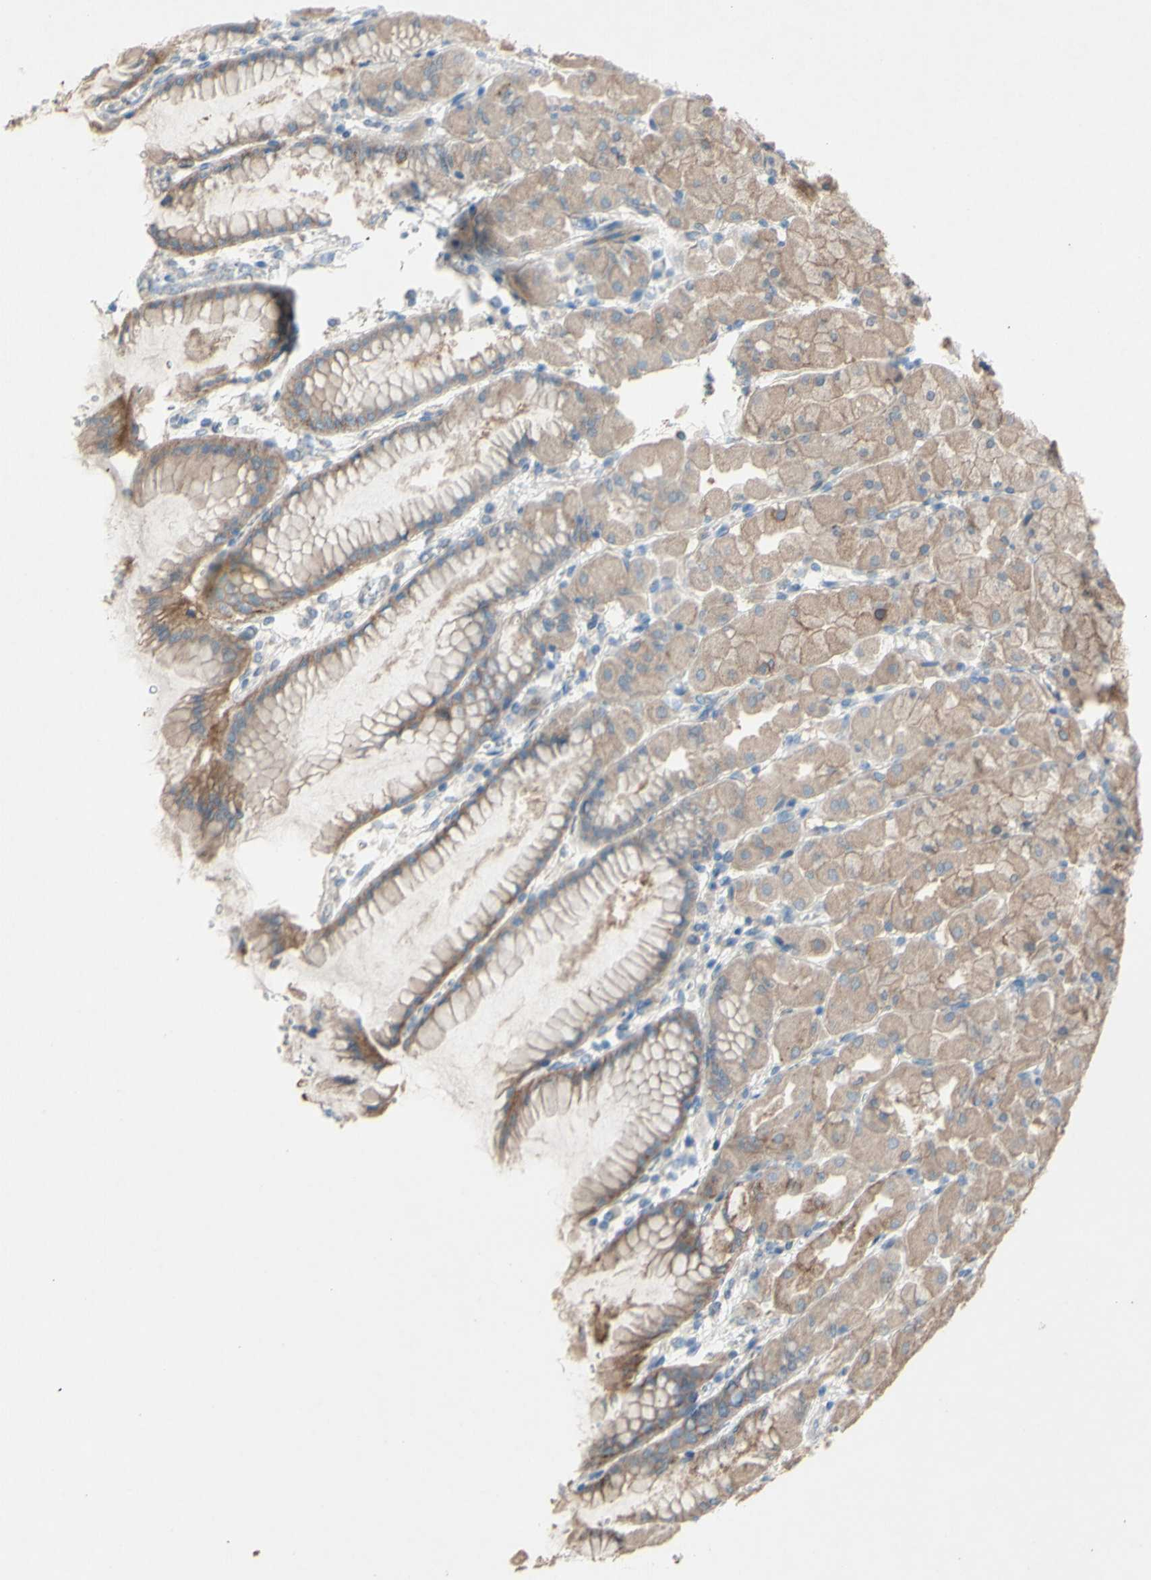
{"staining": {"intensity": "moderate", "quantity": ">75%", "location": "cytoplasmic/membranous"}, "tissue": "stomach", "cell_type": "Glandular cells", "image_type": "normal", "snomed": [{"axis": "morphology", "description": "Normal tissue, NOS"}, {"axis": "topography", "description": "Stomach, upper"}], "caption": "IHC of normal stomach shows medium levels of moderate cytoplasmic/membranous staining in about >75% of glandular cells.", "gene": "CDCP1", "patient": {"sex": "female", "age": 56}}